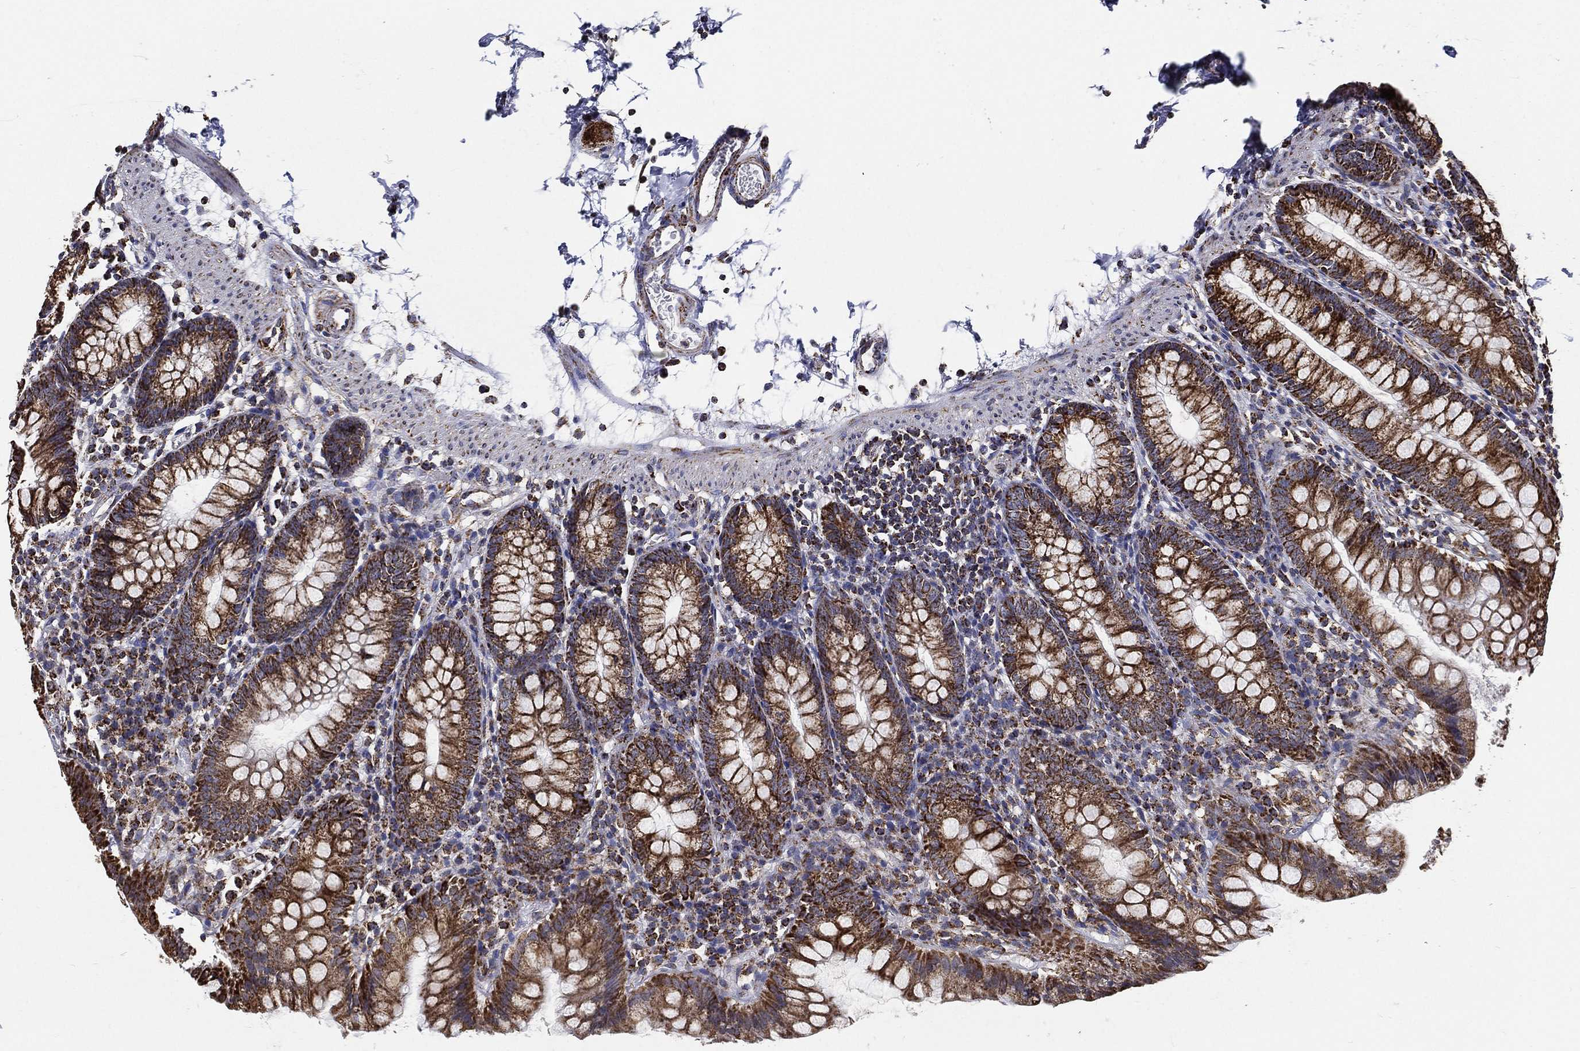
{"staining": {"intensity": "strong", "quantity": ">75%", "location": "cytoplasmic/membranous"}, "tissue": "small intestine", "cell_type": "Glandular cells", "image_type": "normal", "snomed": [{"axis": "morphology", "description": "Normal tissue, NOS"}, {"axis": "topography", "description": "Small intestine"}], "caption": "Glandular cells display strong cytoplasmic/membranous staining in about >75% of cells in normal small intestine.", "gene": "NDUFAB1", "patient": {"sex": "female", "age": 90}}